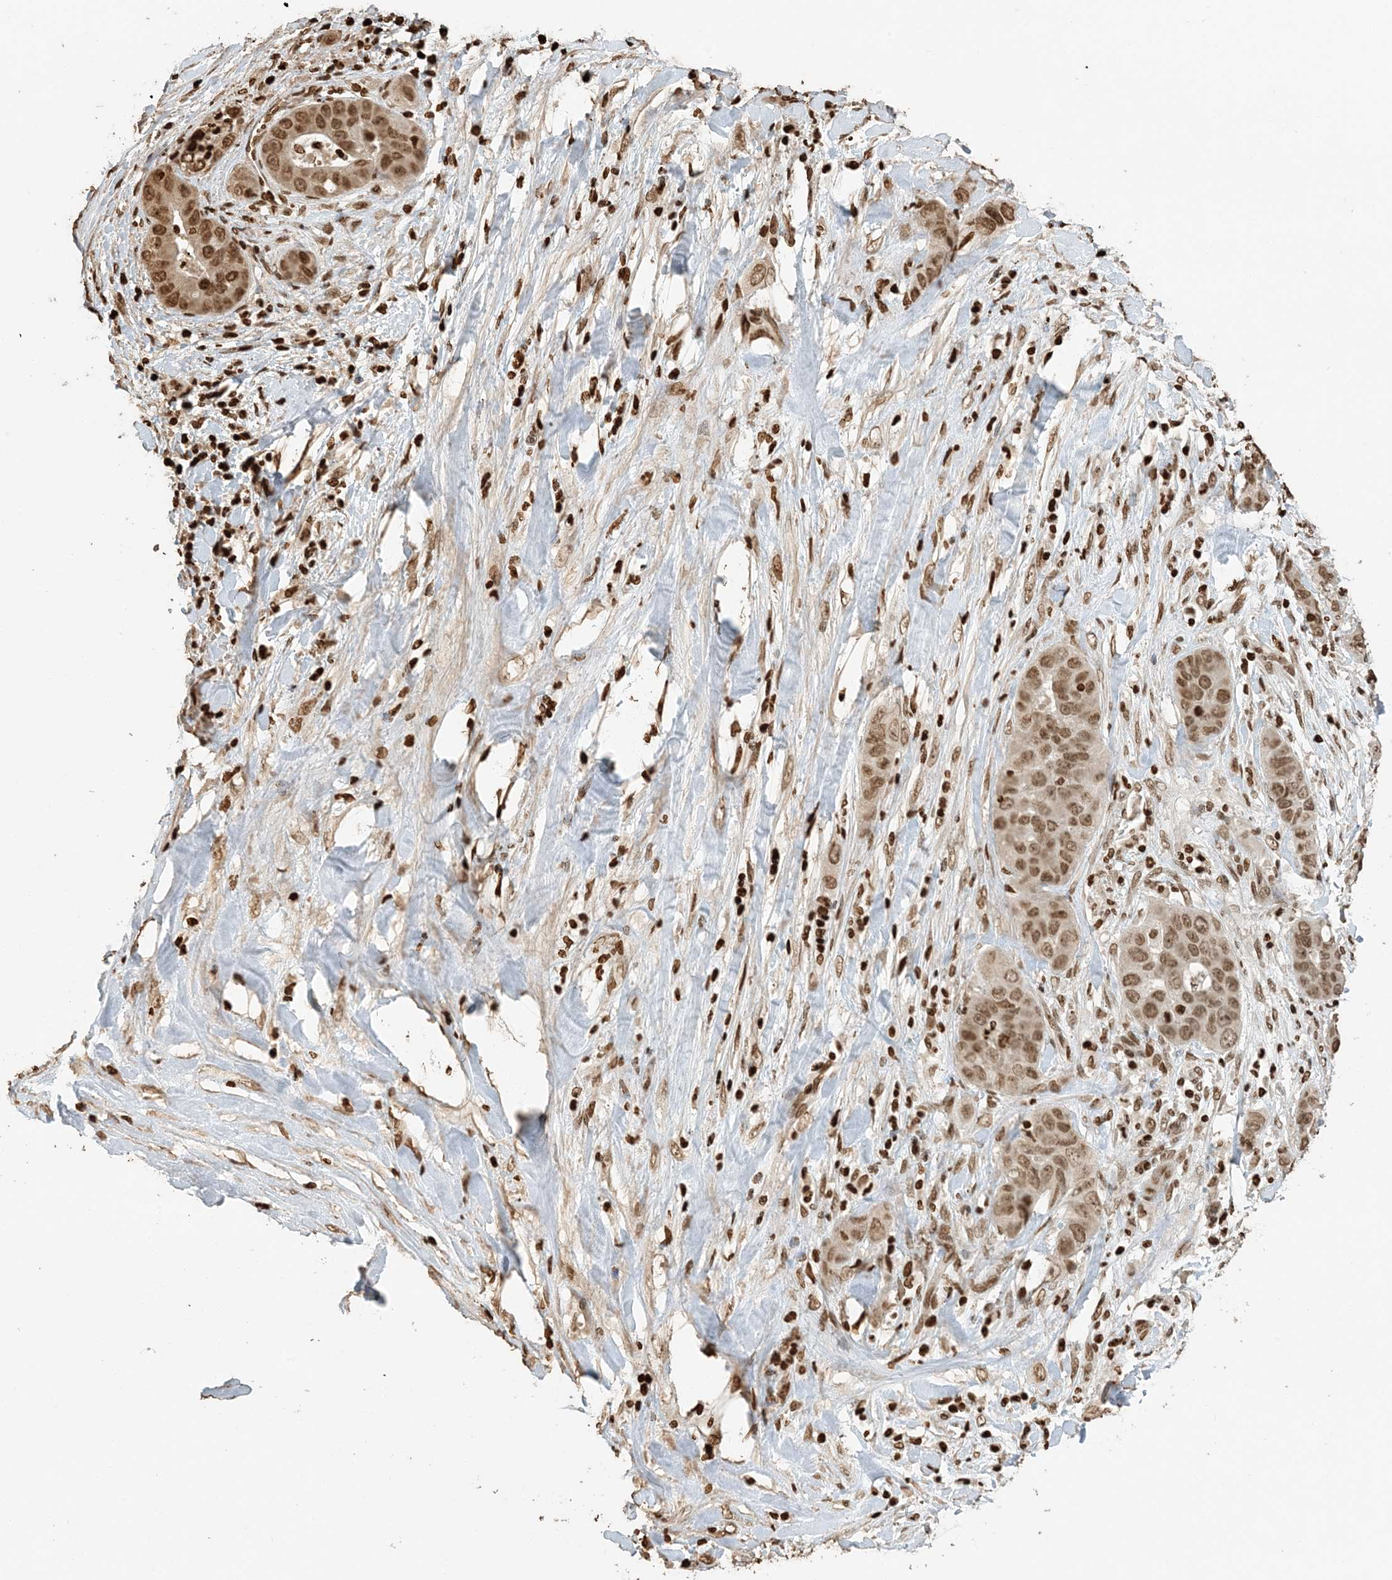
{"staining": {"intensity": "moderate", "quantity": ">75%", "location": "nuclear"}, "tissue": "liver cancer", "cell_type": "Tumor cells", "image_type": "cancer", "snomed": [{"axis": "morphology", "description": "Cholangiocarcinoma"}, {"axis": "topography", "description": "Liver"}], "caption": "Human liver cancer stained with a protein marker displays moderate staining in tumor cells.", "gene": "H3-3B", "patient": {"sex": "female", "age": 52}}